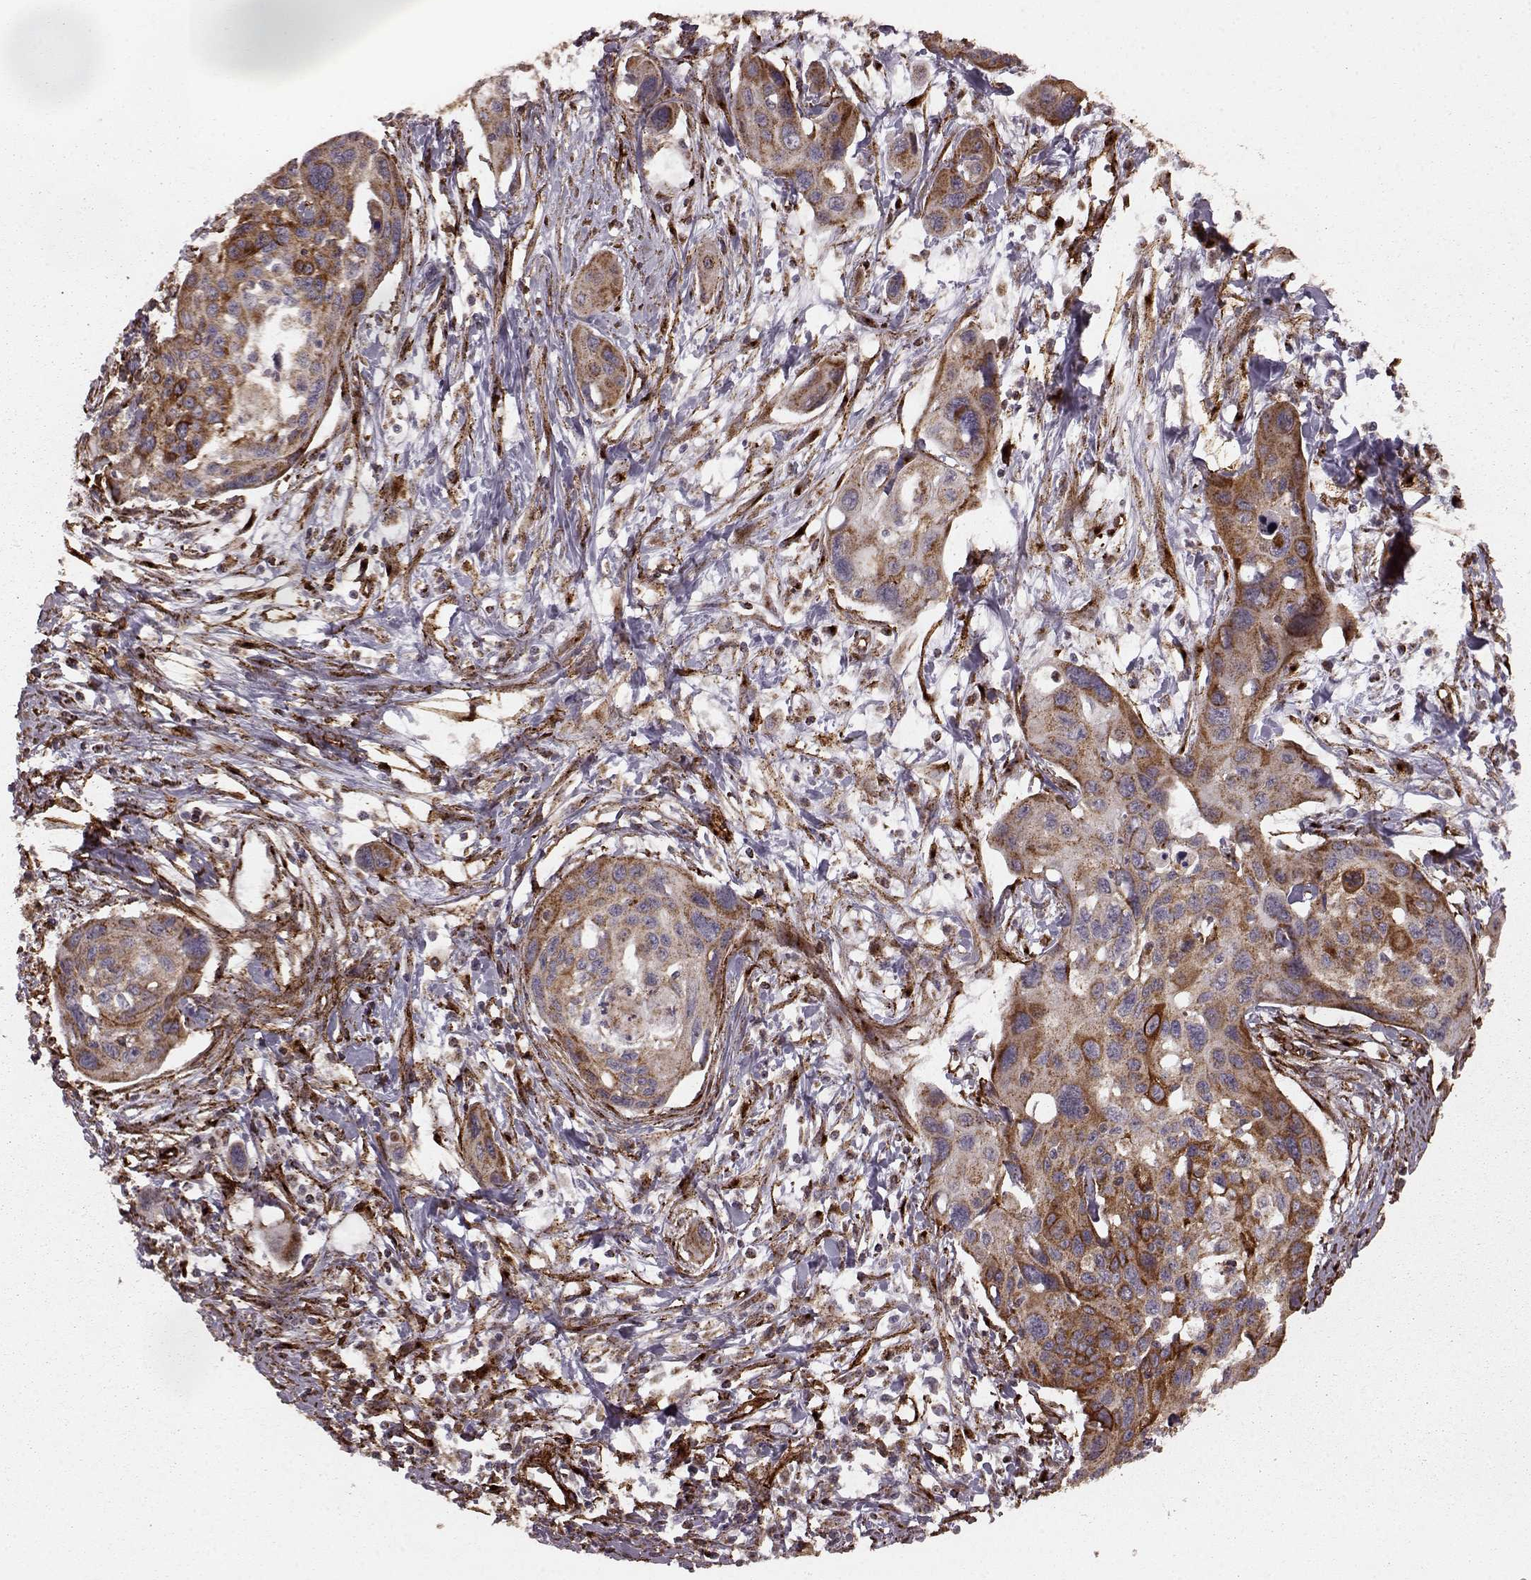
{"staining": {"intensity": "moderate", "quantity": ">75%", "location": "cytoplasmic/membranous"}, "tissue": "cervical cancer", "cell_type": "Tumor cells", "image_type": "cancer", "snomed": [{"axis": "morphology", "description": "Squamous cell carcinoma, NOS"}, {"axis": "topography", "description": "Cervix"}], "caption": "Immunohistochemical staining of squamous cell carcinoma (cervical) displays medium levels of moderate cytoplasmic/membranous protein staining in approximately >75% of tumor cells.", "gene": "FXN", "patient": {"sex": "female", "age": 31}}